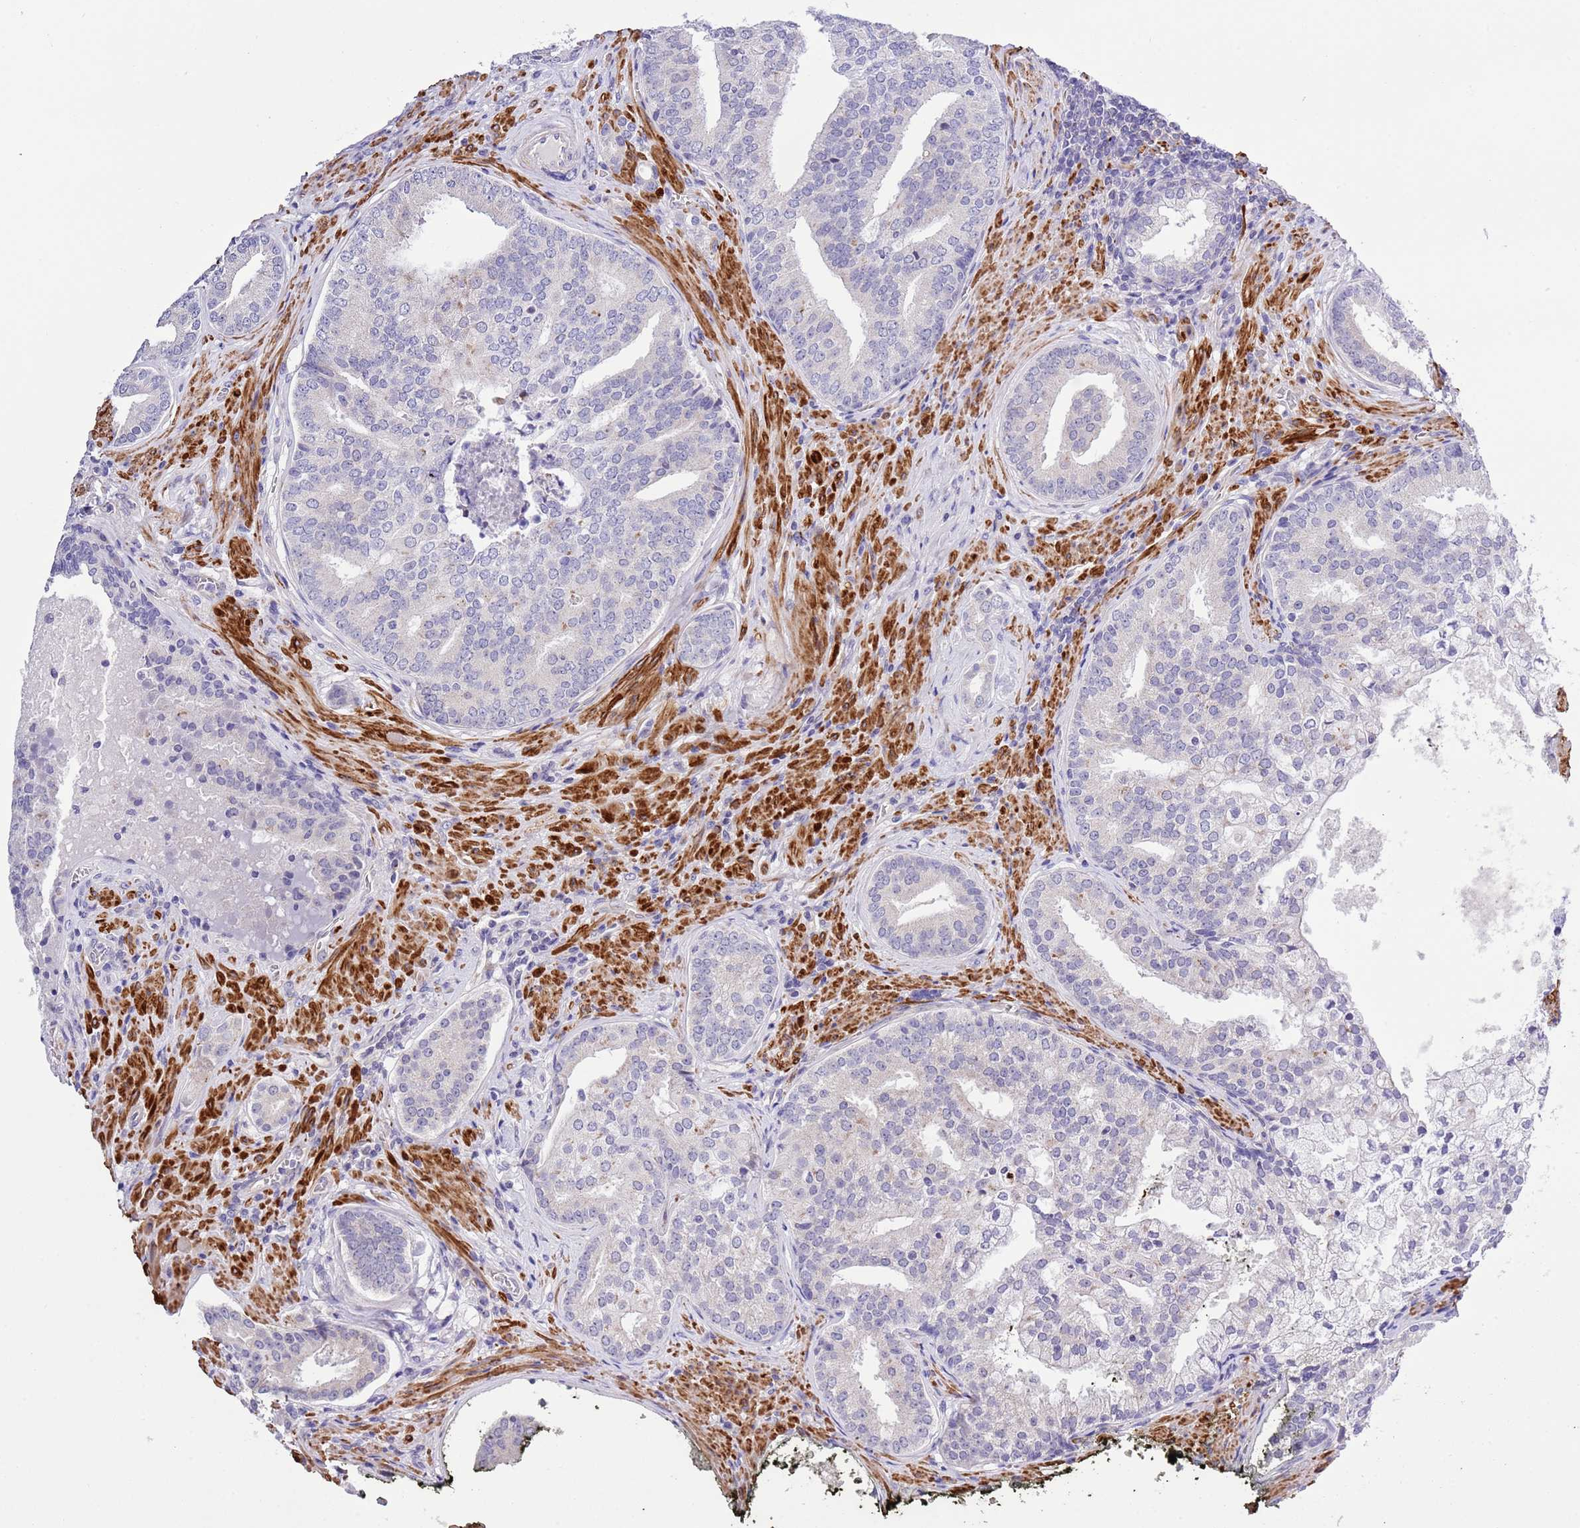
{"staining": {"intensity": "weak", "quantity": "<25%", "location": "cytoplasmic/membranous"}, "tissue": "prostate cancer", "cell_type": "Tumor cells", "image_type": "cancer", "snomed": [{"axis": "morphology", "description": "Adenocarcinoma, High grade"}, {"axis": "topography", "description": "Prostate"}], "caption": "A photomicrograph of human prostate cancer is negative for staining in tumor cells.", "gene": "NET1", "patient": {"sex": "male", "age": 55}}